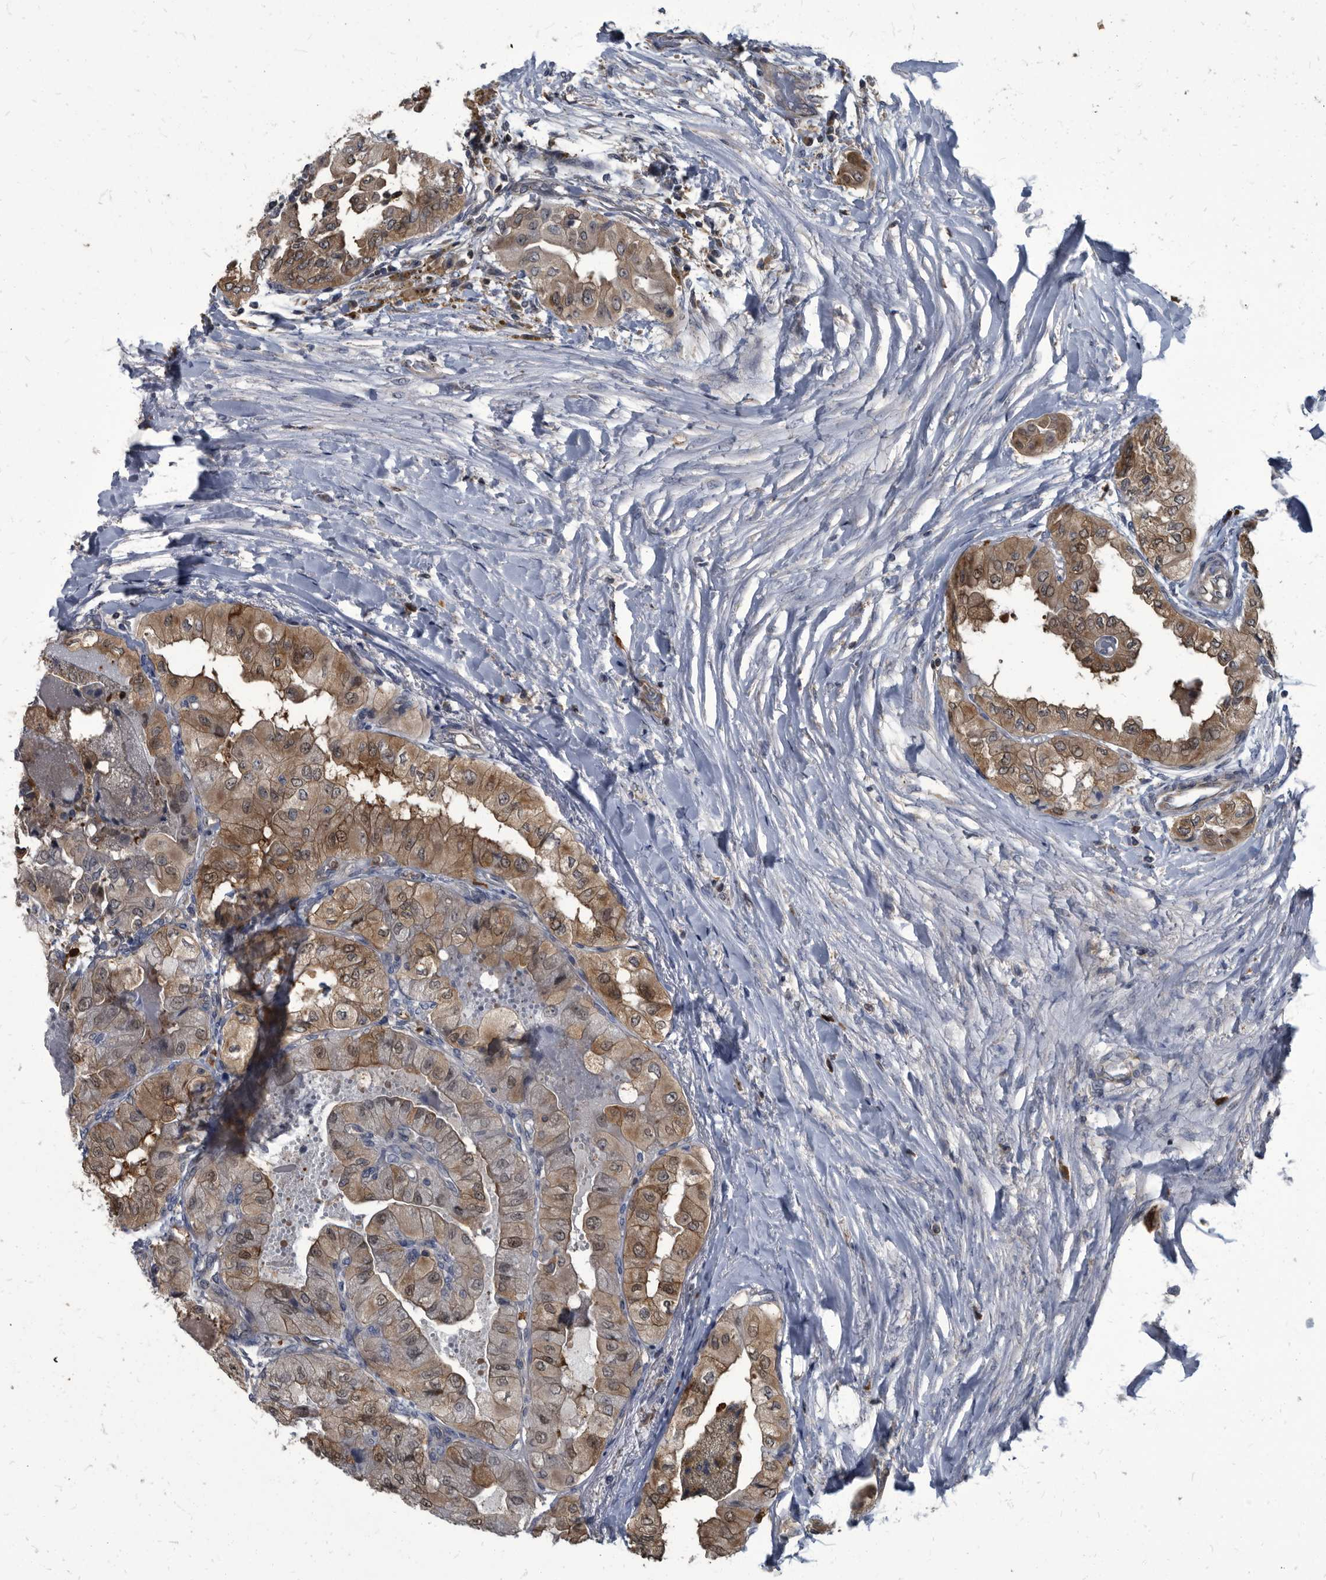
{"staining": {"intensity": "moderate", "quantity": "25%-75%", "location": "cytoplasmic/membranous,nuclear"}, "tissue": "thyroid cancer", "cell_type": "Tumor cells", "image_type": "cancer", "snomed": [{"axis": "morphology", "description": "Papillary adenocarcinoma, NOS"}, {"axis": "topography", "description": "Thyroid gland"}], "caption": "High-magnification brightfield microscopy of thyroid papillary adenocarcinoma stained with DAB (brown) and counterstained with hematoxylin (blue). tumor cells exhibit moderate cytoplasmic/membranous and nuclear positivity is present in about25%-75% of cells. (Brightfield microscopy of DAB IHC at high magnification).", "gene": "CDV3", "patient": {"sex": "female", "age": 59}}